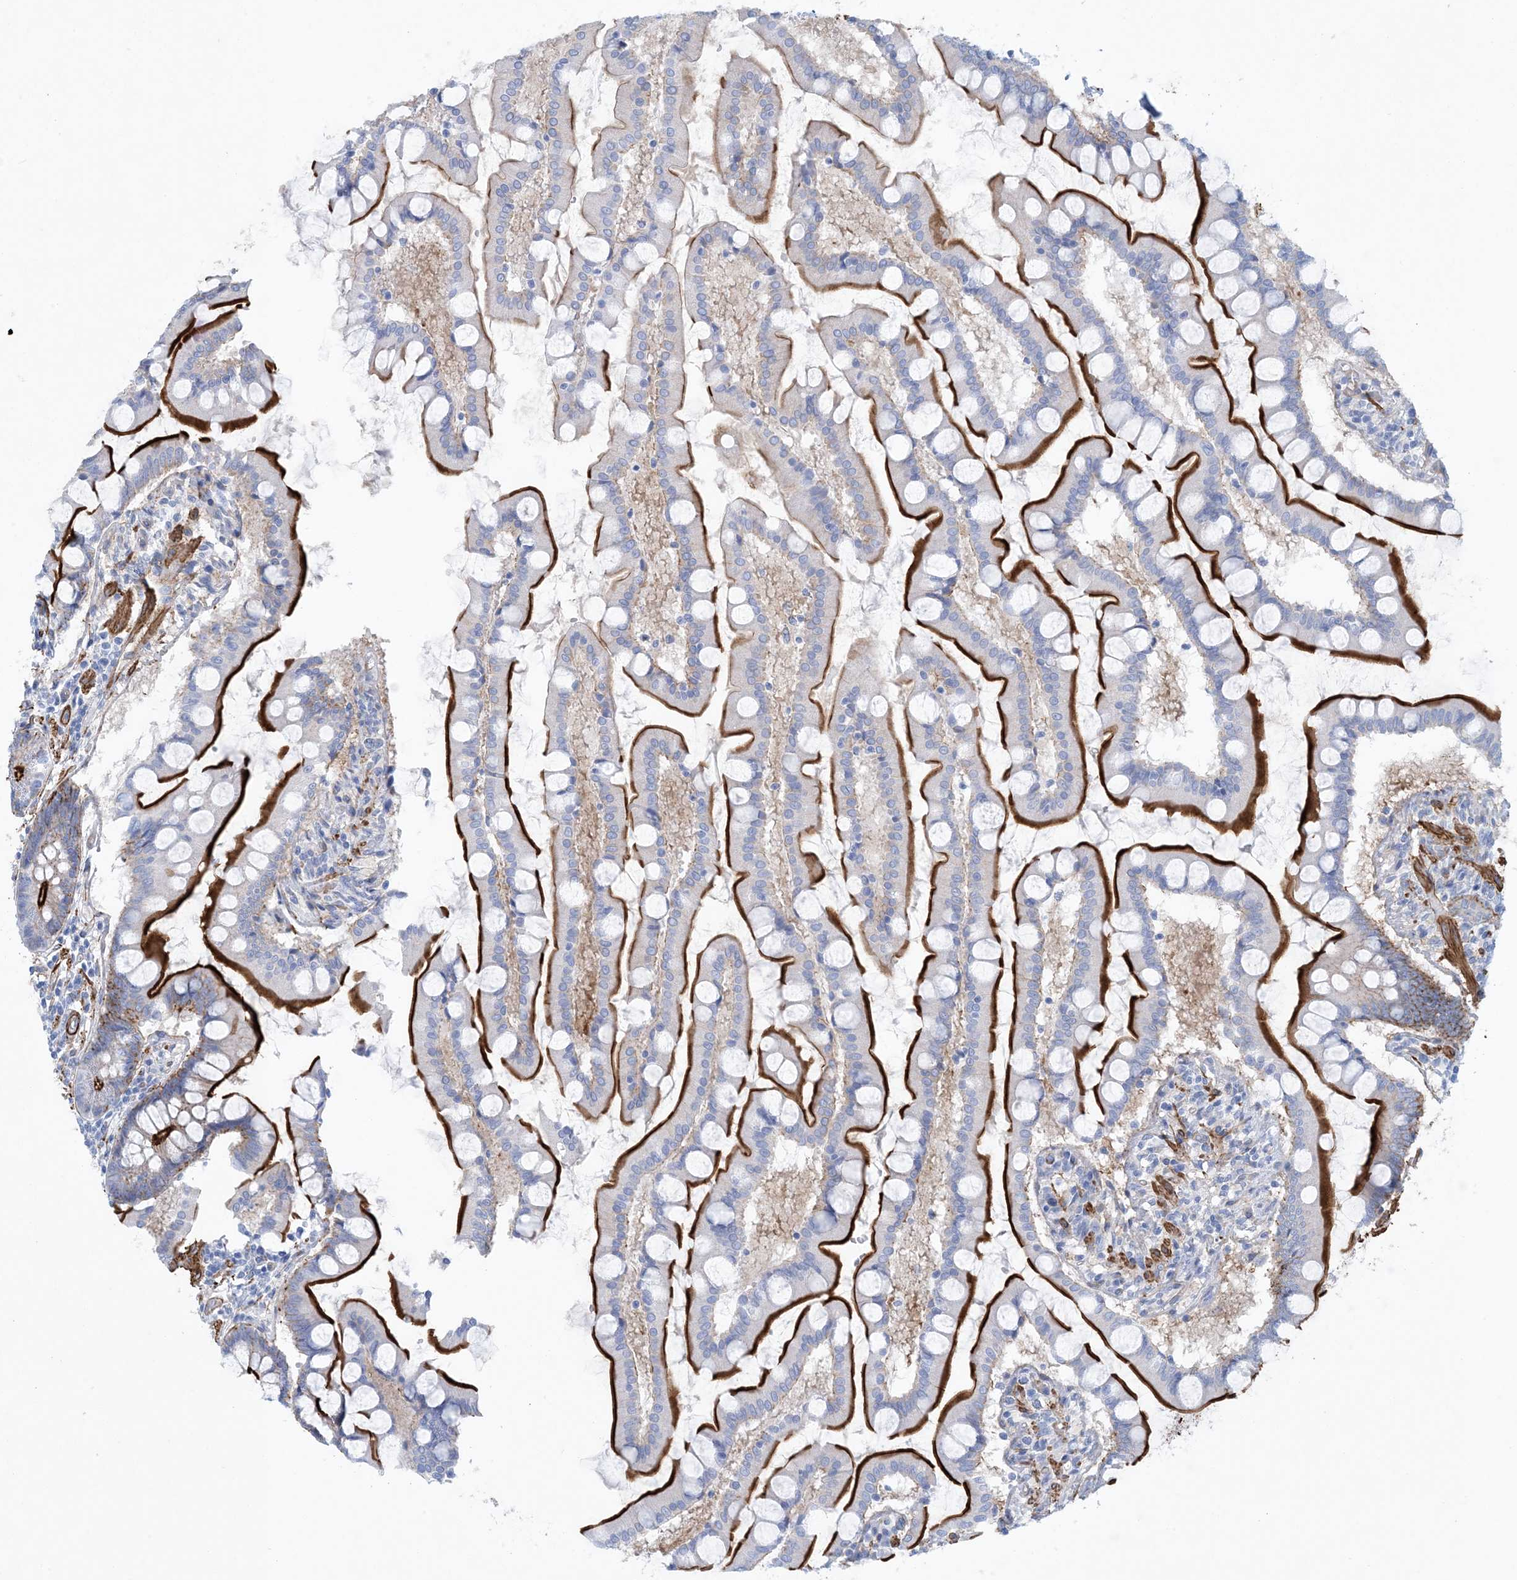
{"staining": {"intensity": "strong", "quantity": "25%-75%", "location": "cytoplasmic/membranous"}, "tissue": "small intestine", "cell_type": "Glandular cells", "image_type": "normal", "snomed": [{"axis": "morphology", "description": "Normal tissue, NOS"}, {"axis": "topography", "description": "Small intestine"}], "caption": "Protein staining reveals strong cytoplasmic/membranous staining in about 25%-75% of glandular cells in normal small intestine.", "gene": "SHANK1", "patient": {"sex": "male", "age": 41}}